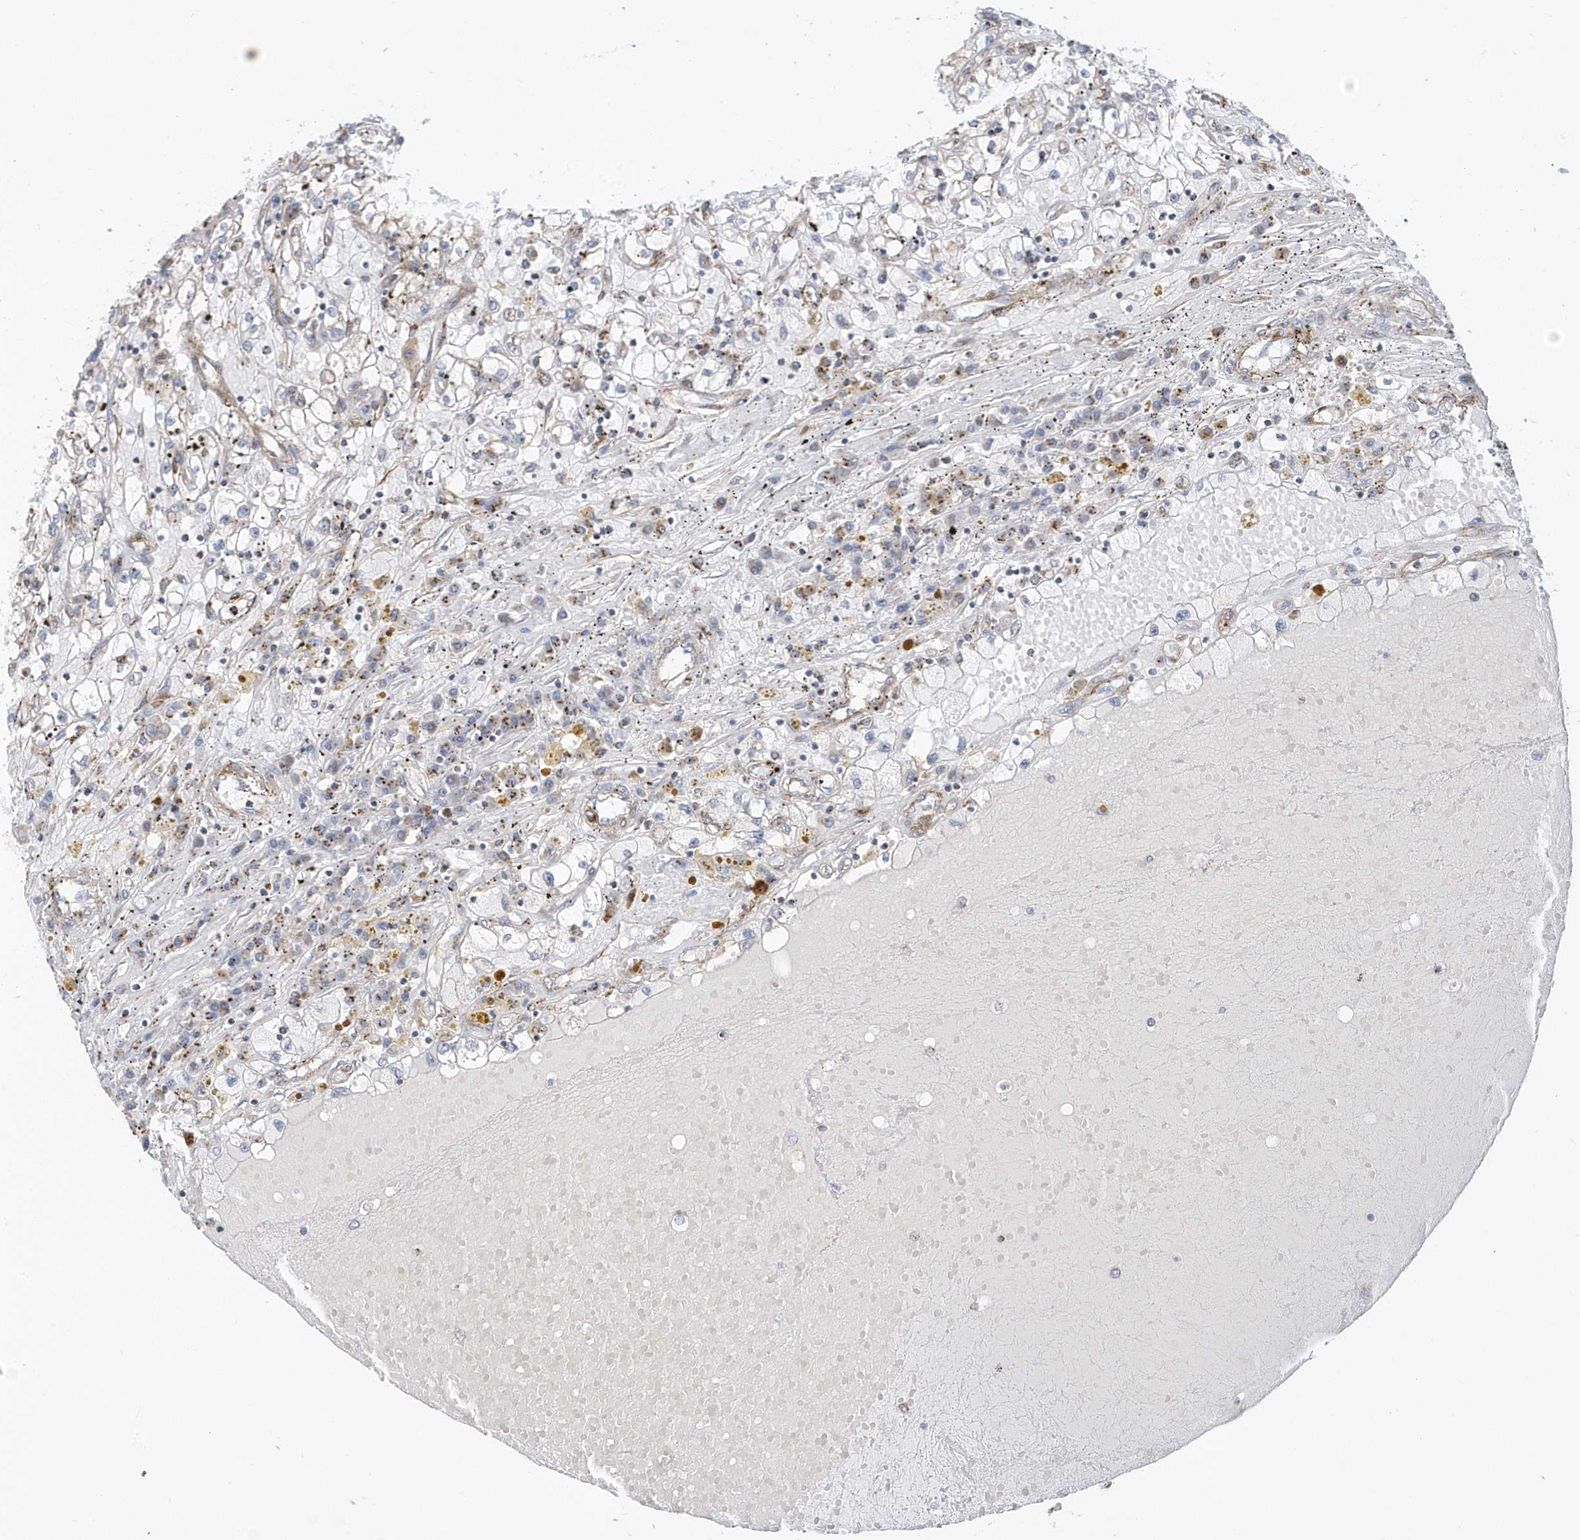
{"staining": {"intensity": "negative", "quantity": "none", "location": "none"}, "tissue": "renal cancer", "cell_type": "Tumor cells", "image_type": "cancer", "snomed": [{"axis": "morphology", "description": "Adenocarcinoma, NOS"}, {"axis": "topography", "description": "Kidney"}], "caption": "Human renal adenocarcinoma stained for a protein using immunohistochemistry displays no staining in tumor cells.", "gene": "HRH4", "patient": {"sex": "male", "age": 56}}